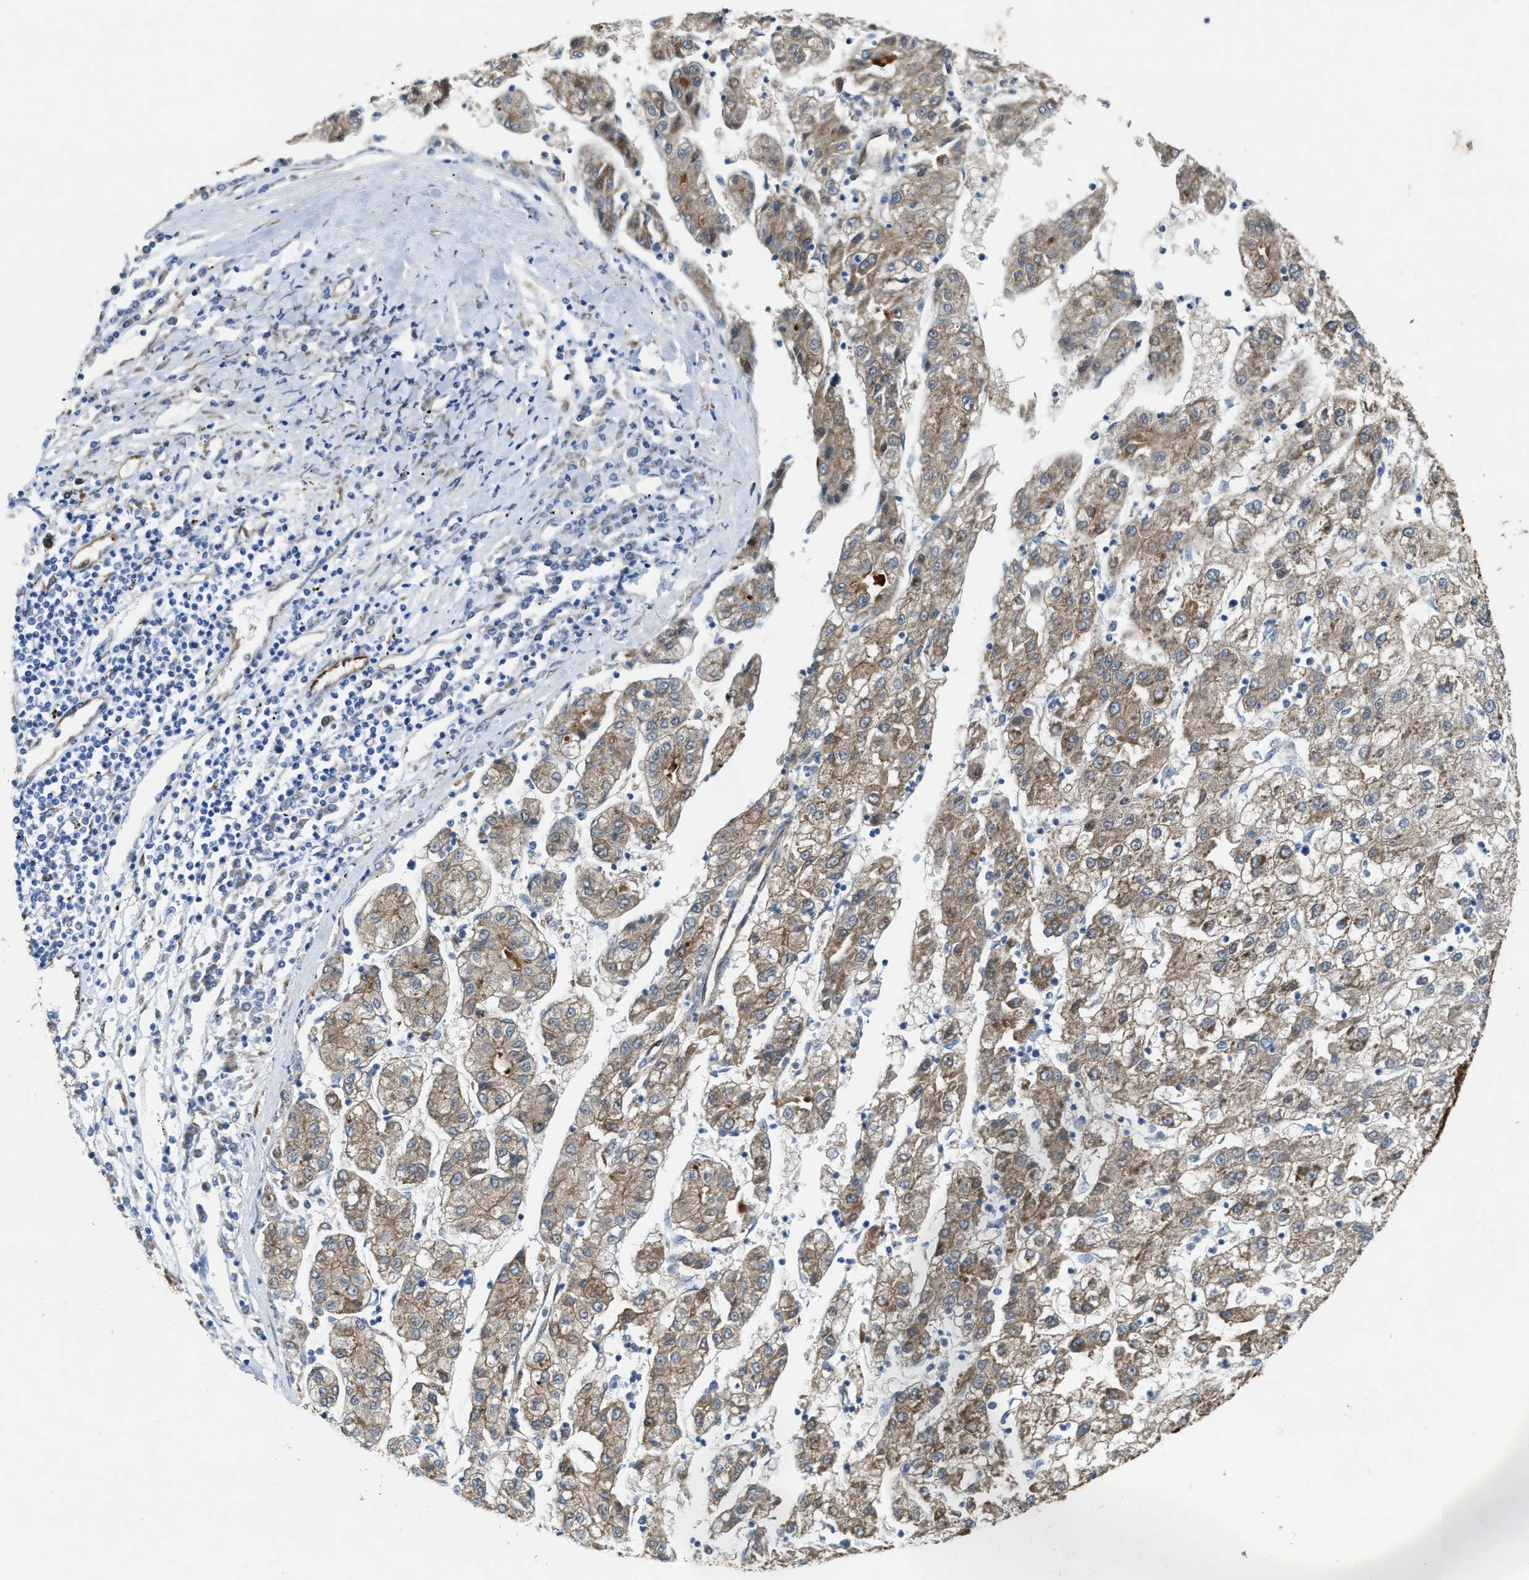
{"staining": {"intensity": "moderate", "quantity": ">75%", "location": "cytoplasmic/membranous"}, "tissue": "liver cancer", "cell_type": "Tumor cells", "image_type": "cancer", "snomed": [{"axis": "morphology", "description": "Carcinoma, Hepatocellular, NOS"}, {"axis": "topography", "description": "Liver"}], "caption": "Tumor cells demonstrate medium levels of moderate cytoplasmic/membranous positivity in about >75% of cells in liver hepatocellular carcinoma.", "gene": "ASS1", "patient": {"sex": "male", "age": 72}}